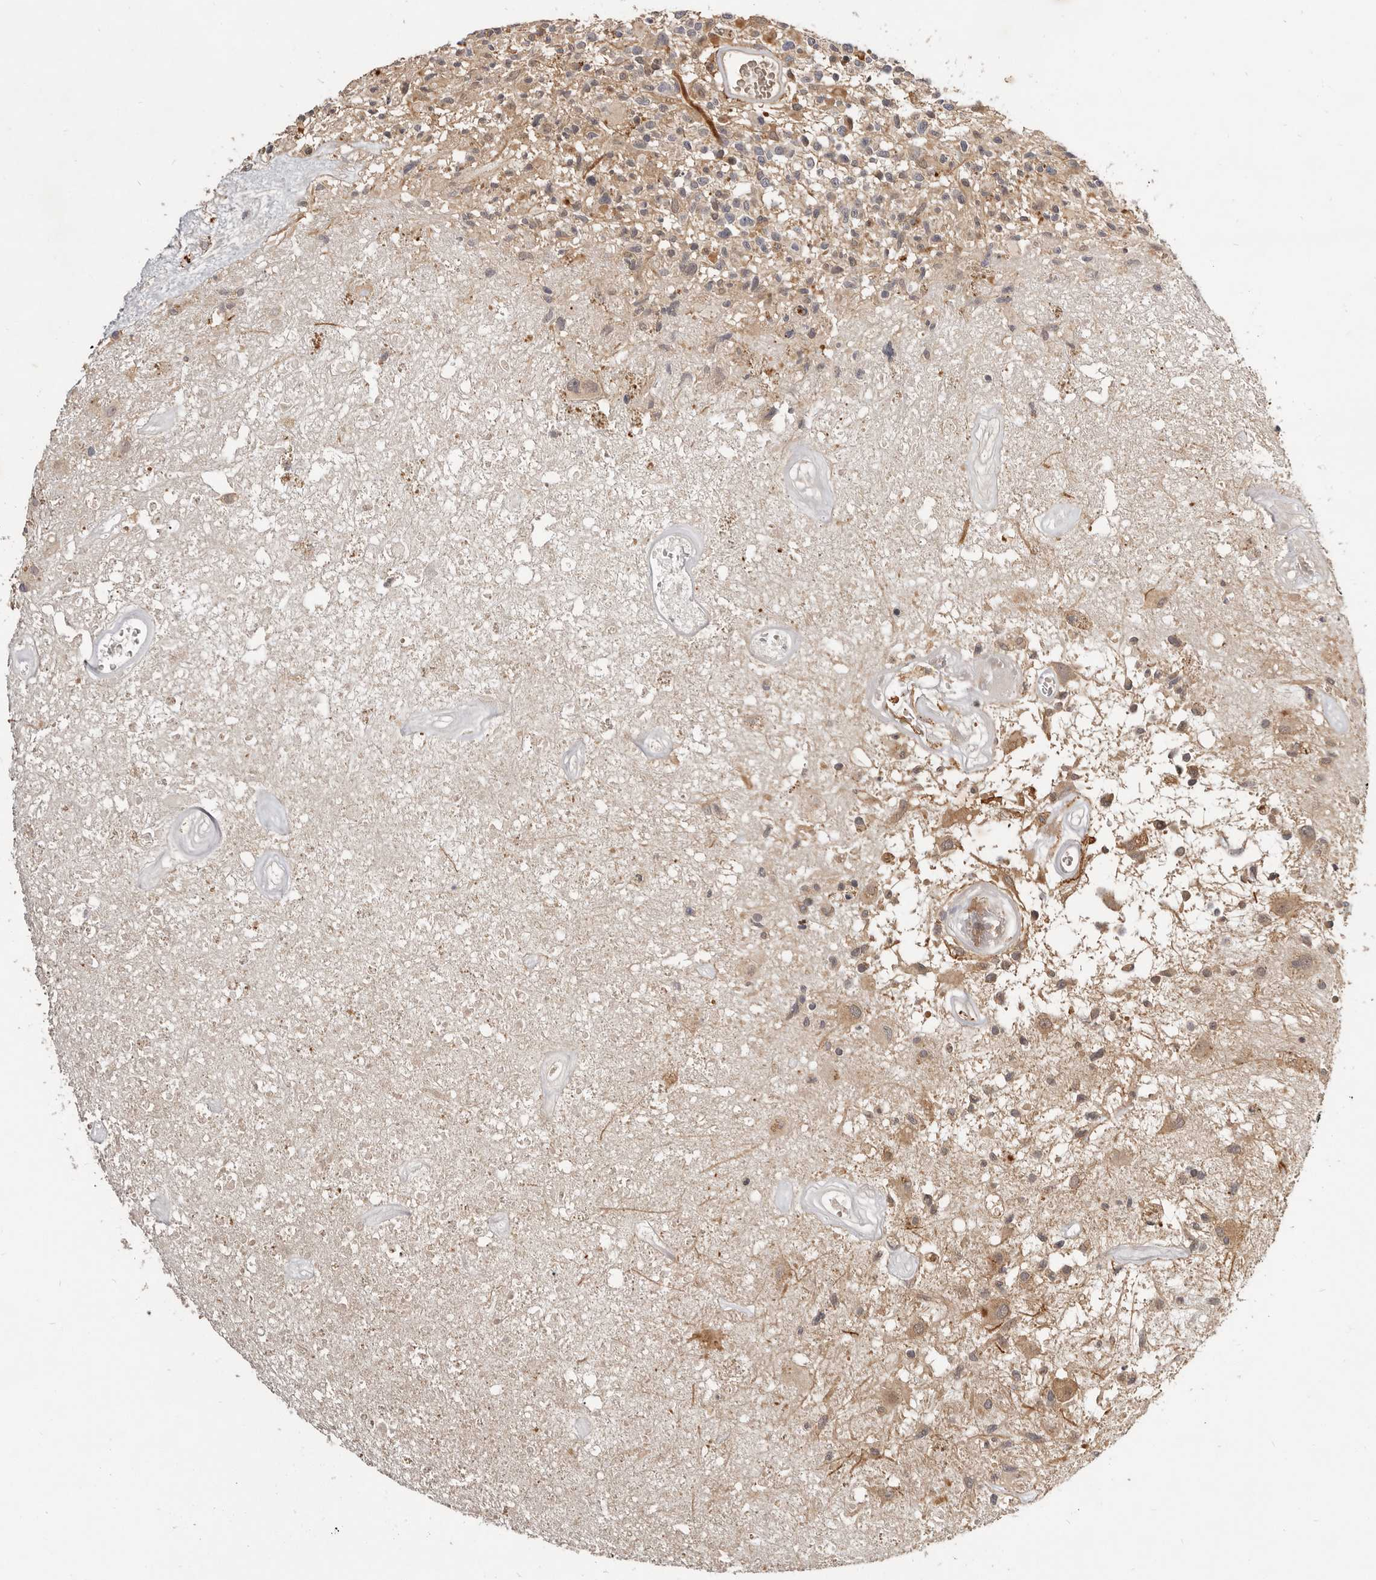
{"staining": {"intensity": "moderate", "quantity": "<25%", "location": "cytoplasmic/membranous"}, "tissue": "glioma", "cell_type": "Tumor cells", "image_type": "cancer", "snomed": [{"axis": "morphology", "description": "Glioma, malignant, High grade"}, {"axis": "morphology", "description": "Glioblastoma, NOS"}, {"axis": "topography", "description": "Brain"}], "caption": "High-magnification brightfield microscopy of glioma stained with DAB (3,3'-diaminobenzidine) (brown) and counterstained with hematoxylin (blue). tumor cells exhibit moderate cytoplasmic/membranous staining is seen in about<25% of cells. The staining was performed using DAB, with brown indicating positive protein expression. Nuclei are stained blue with hematoxylin.", "gene": "INAVA", "patient": {"sex": "male", "age": 60}}